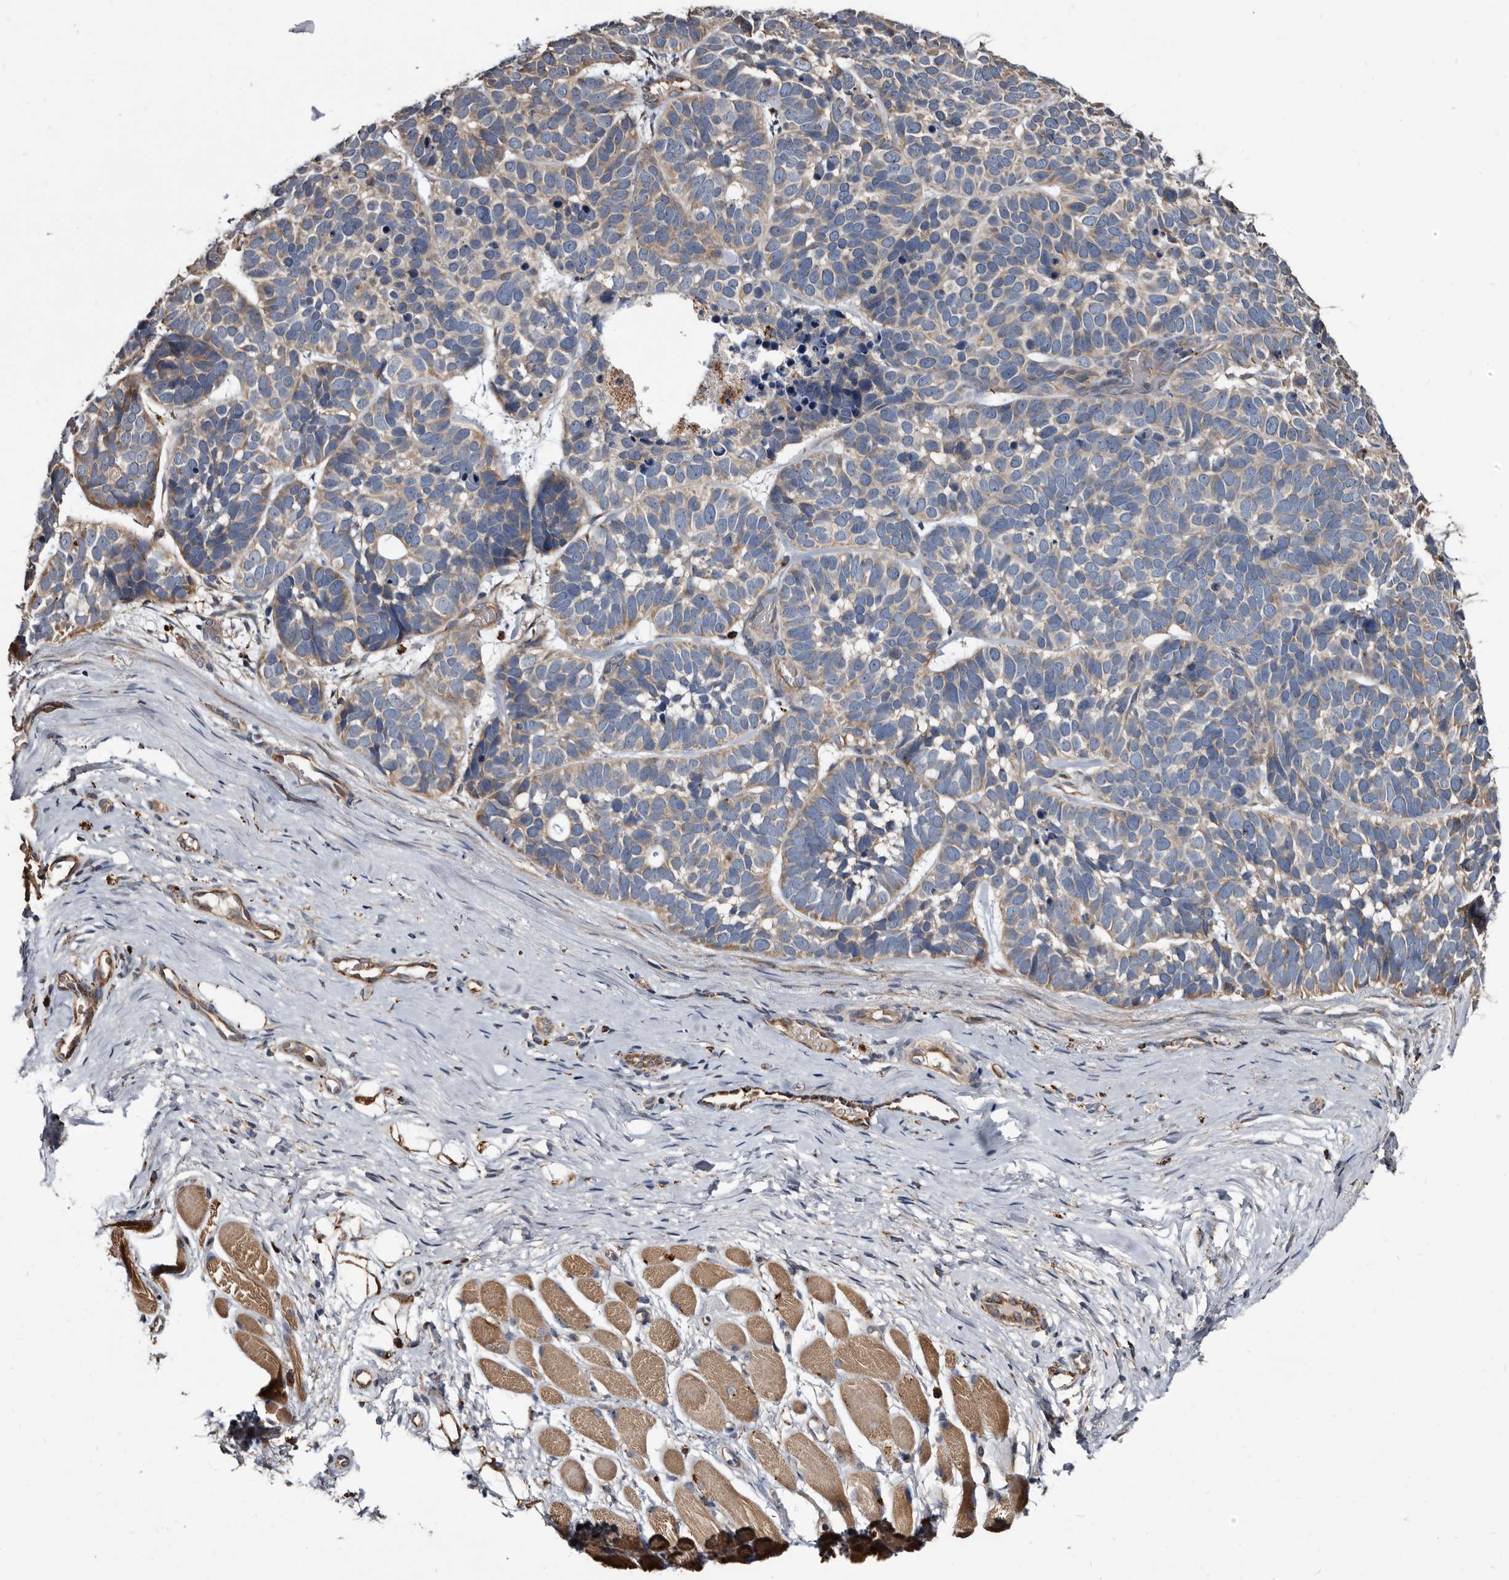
{"staining": {"intensity": "weak", "quantity": ">75%", "location": "cytoplasmic/membranous"}, "tissue": "skin cancer", "cell_type": "Tumor cells", "image_type": "cancer", "snomed": [{"axis": "morphology", "description": "Basal cell carcinoma"}, {"axis": "topography", "description": "Skin"}], "caption": "Approximately >75% of tumor cells in human skin cancer (basal cell carcinoma) demonstrate weak cytoplasmic/membranous protein positivity as visualized by brown immunohistochemical staining.", "gene": "CTSA", "patient": {"sex": "male", "age": 62}}